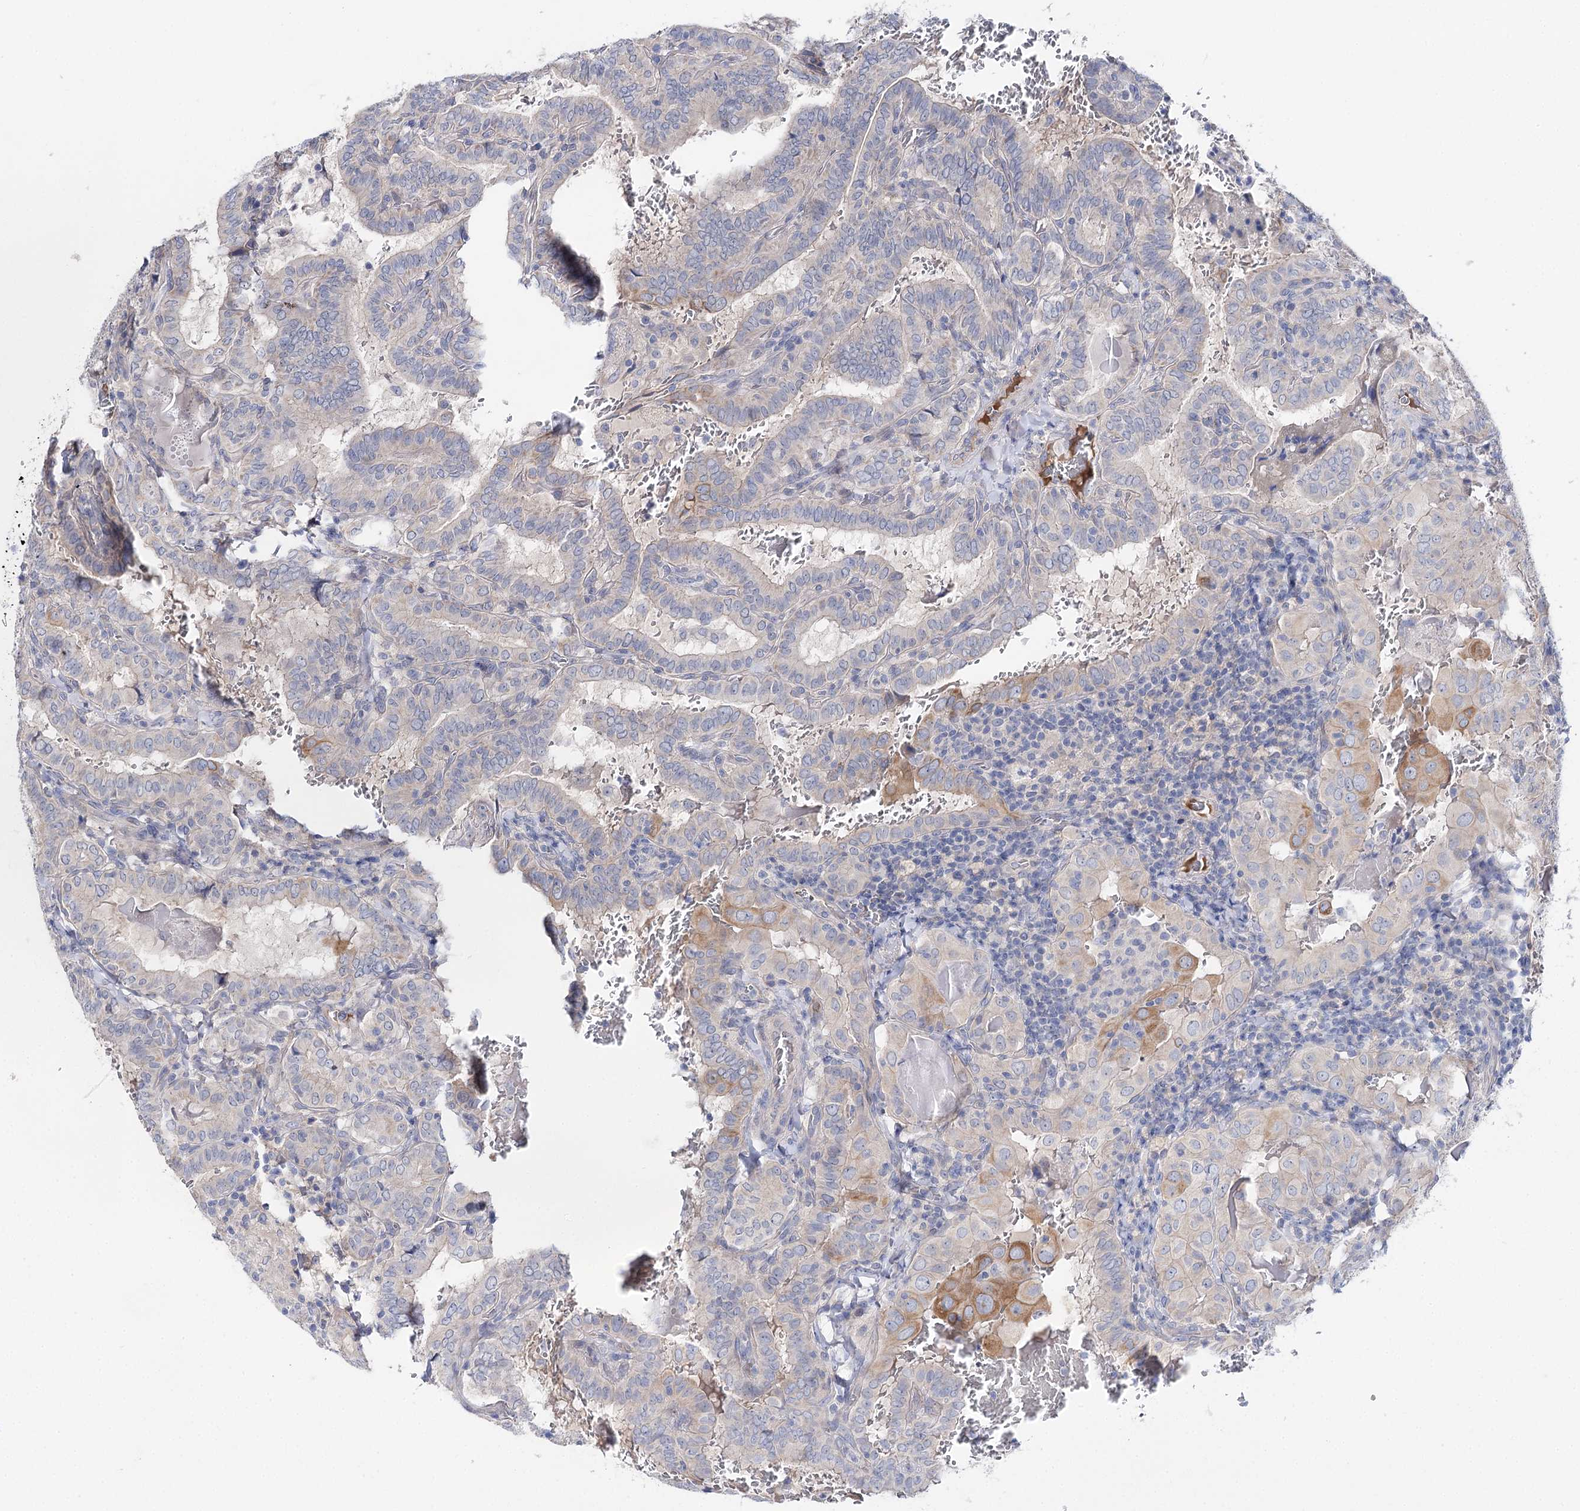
{"staining": {"intensity": "moderate", "quantity": "<25%", "location": "cytoplasmic/membranous"}, "tissue": "thyroid cancer", "cell_type": "Tumor cells", "image_type": "cancer", "snomed": [{"axis": "morphology", "description": "Papillary adenocarcinoma, NOS"}, {"axis": "topography", "description": "Thyroid gland"}], "caption": "The histopathology image demonstrates staining of thyroid cancer (papillary adenocarcinoma), revealing moderate cytoplasmic/membranous protein expression (brown color) within tumor cells.", "gene": "LRRC14B", "patient": {"sex": "female", "age": 72}}